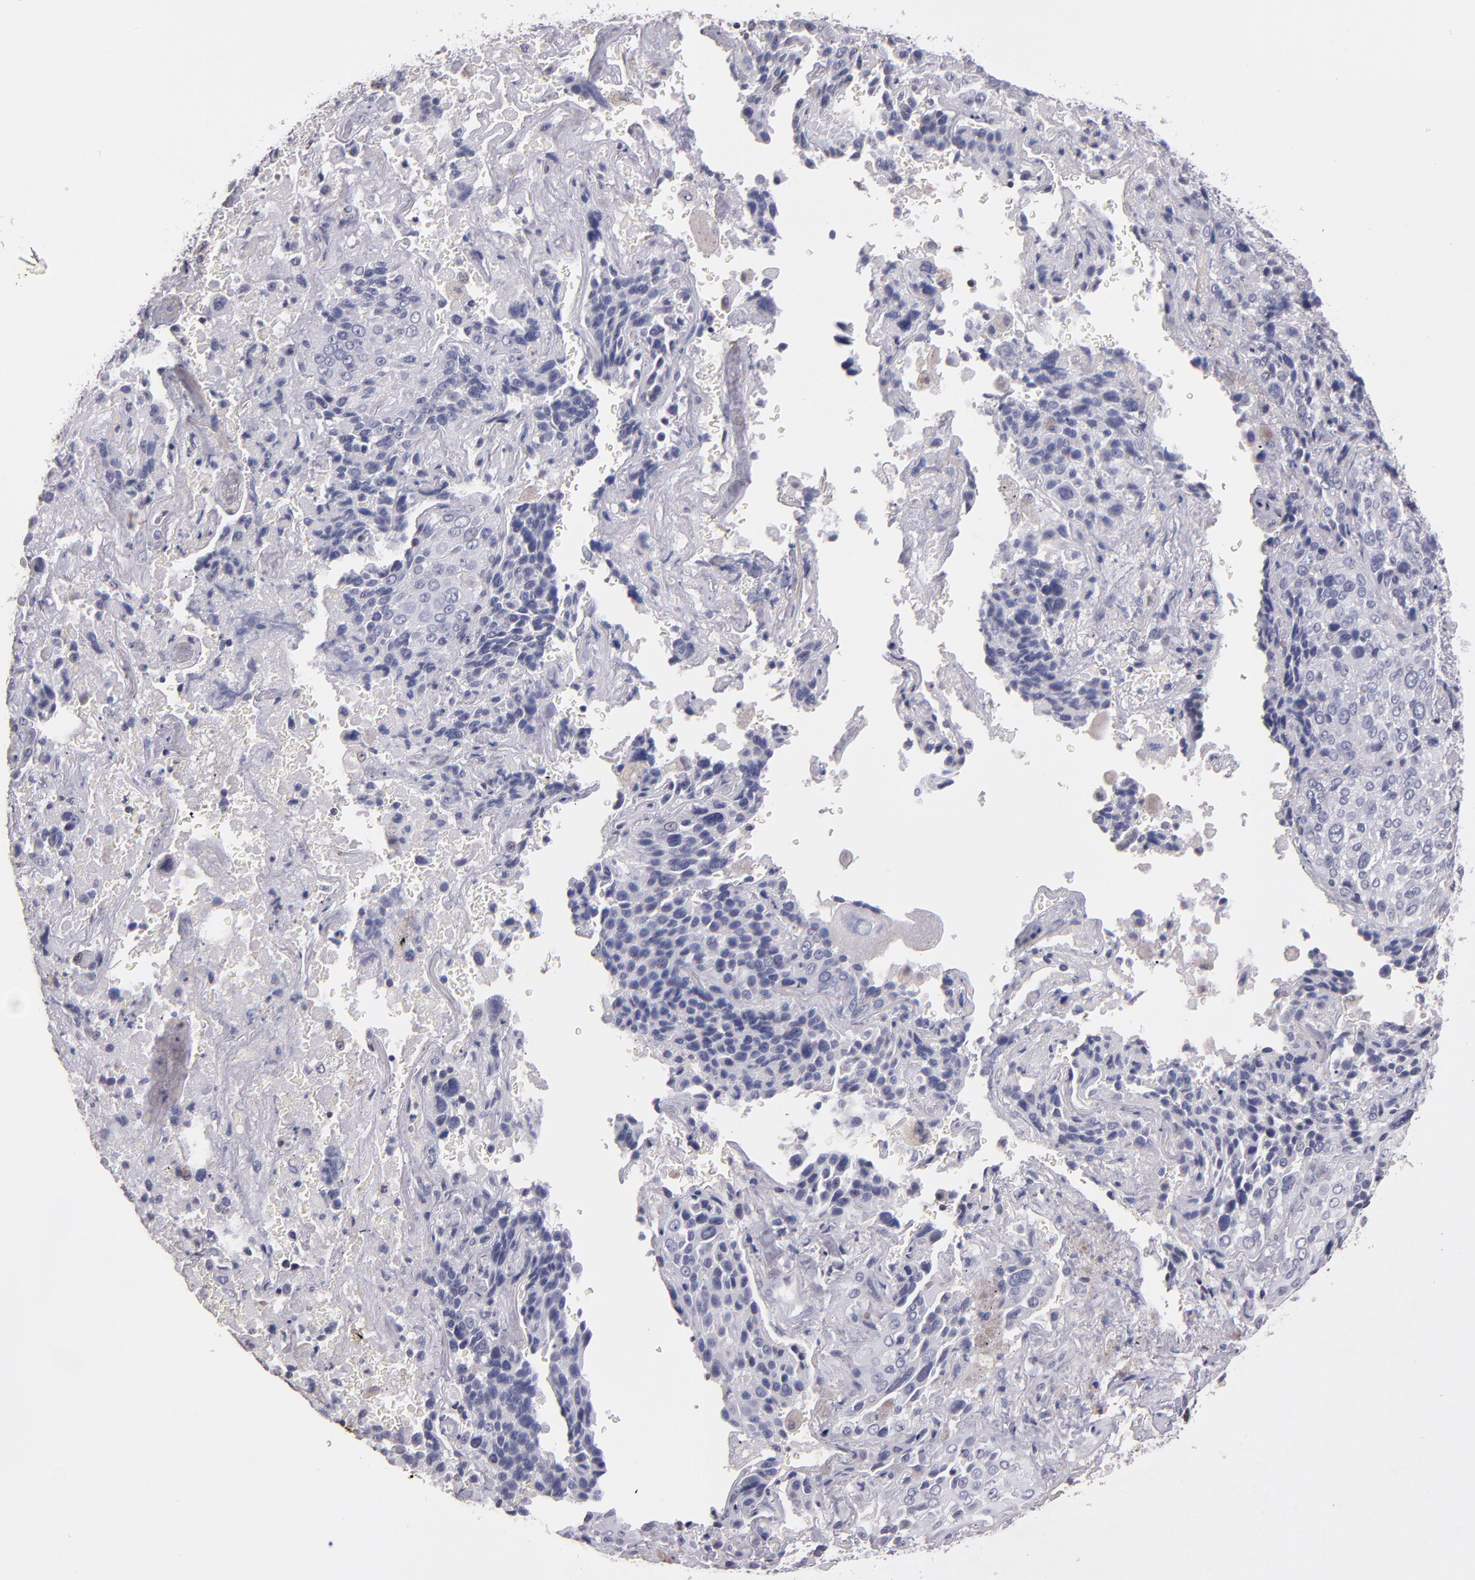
{"staining": {"intensity": "negative", "quantity": "none", "location": "none"}, "tissue": "lung cancer", "cell_type": "Tumor cells", "image_type": "cancer", "snomed": [{"axis": "morphology", "description": "Squamous cell carcinoma, NOS"}, {"axis": "topography", "description": "Lung"}], "caption": "Tumor cells show no significant protein positivity in lung cancer. The staining was performed using DAB to visualize the protein expression in brown, while the nuclei were stained in blue with hematoxylin (Magnification: 20x).", "gene": "SOX10", "patient": {"sex": "male", "age": 54}}